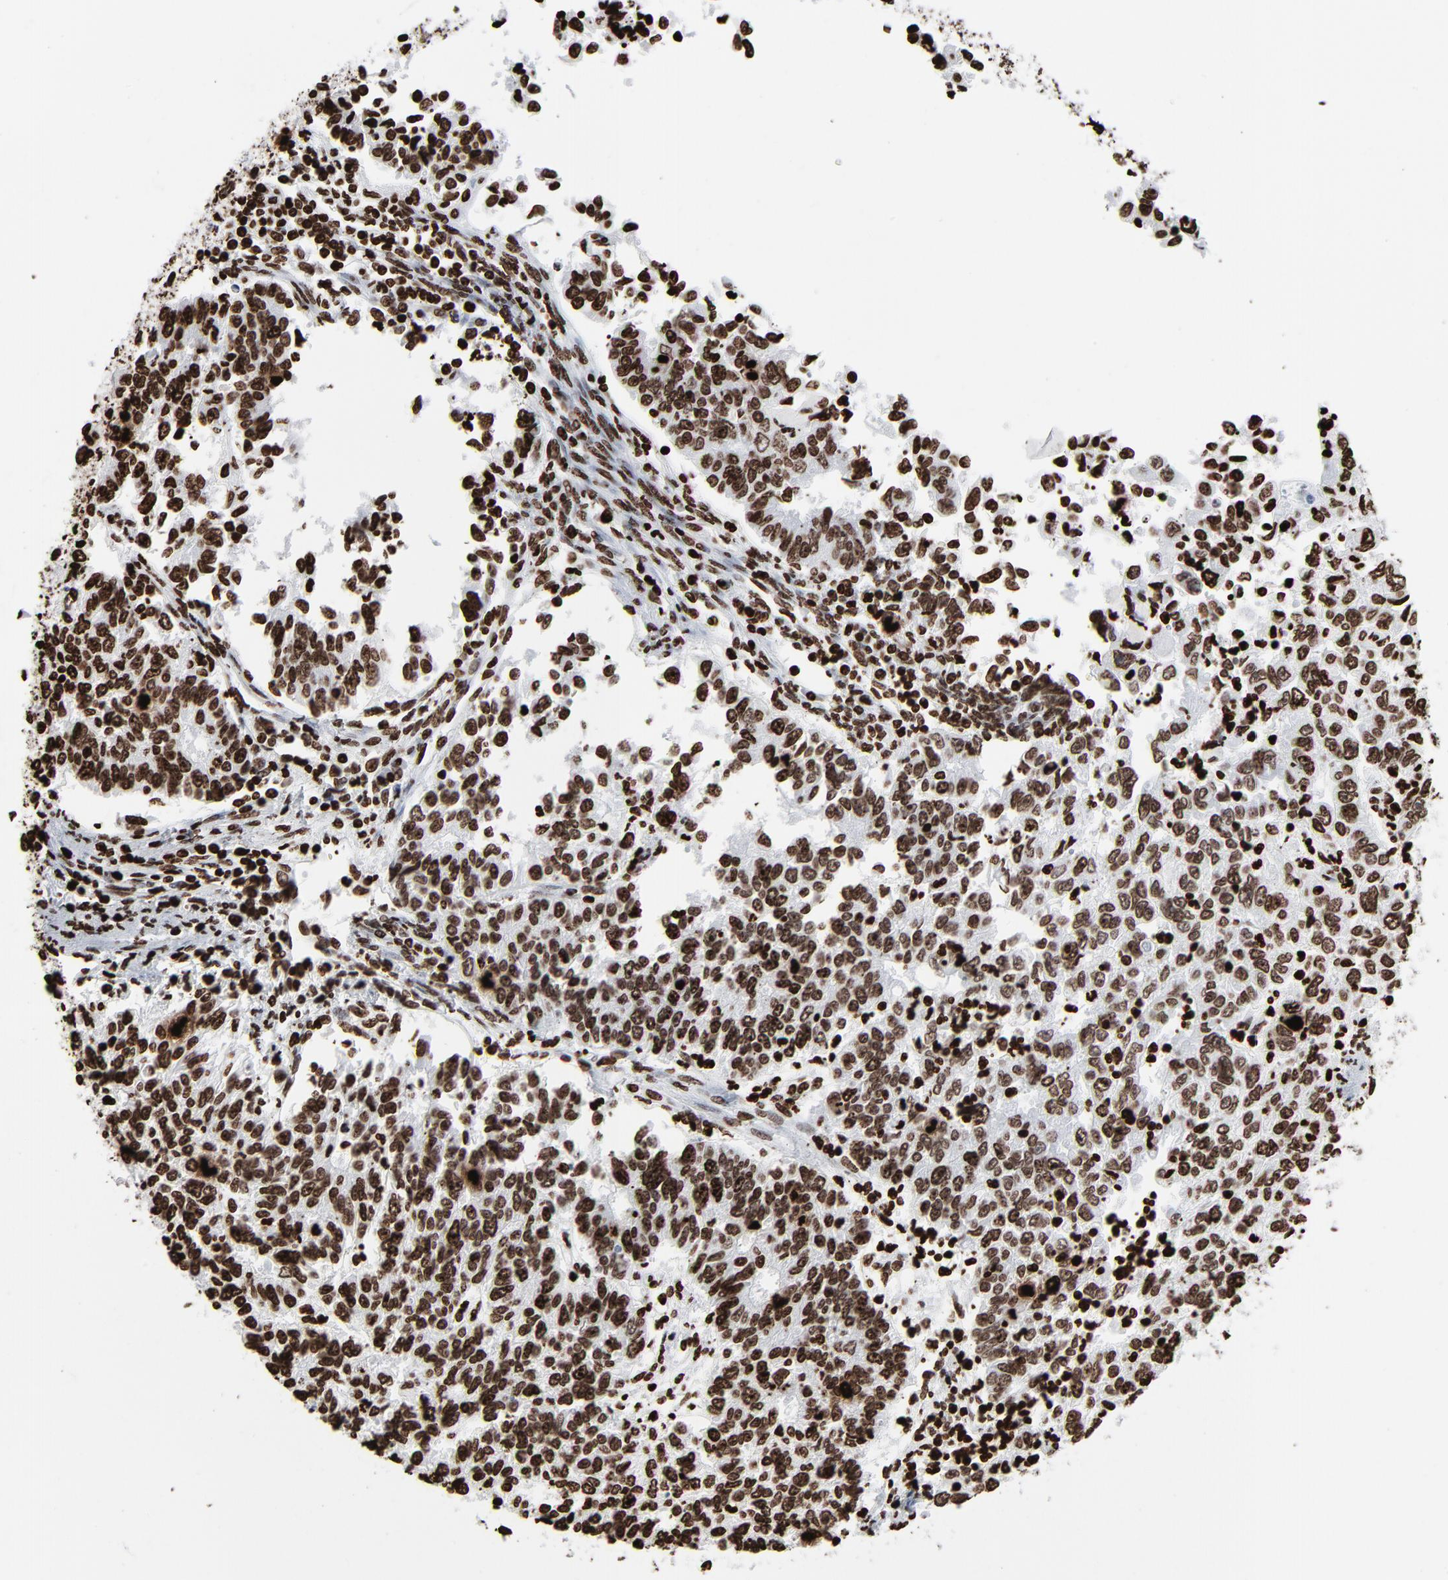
{"staining": {"intensity": "strong", "quantity": ">75%", "location": "nuclear"}, "tissue": "endometrial cancer", "cell_type": "Tumor cells", "image_type": "cancer", "snomed": [{"axis": "morphology", "description": "Adenocarcinoma, NOS"}, {"axis": "topography", "description": "Endometrium"}], "caption": "Human endometrial cancer (adenocarcinoma) stained with a protein marker exhibits strong staining in tumor cells.", "gene": "H3-4", "patient": {"sex": "female", "age": 42}}